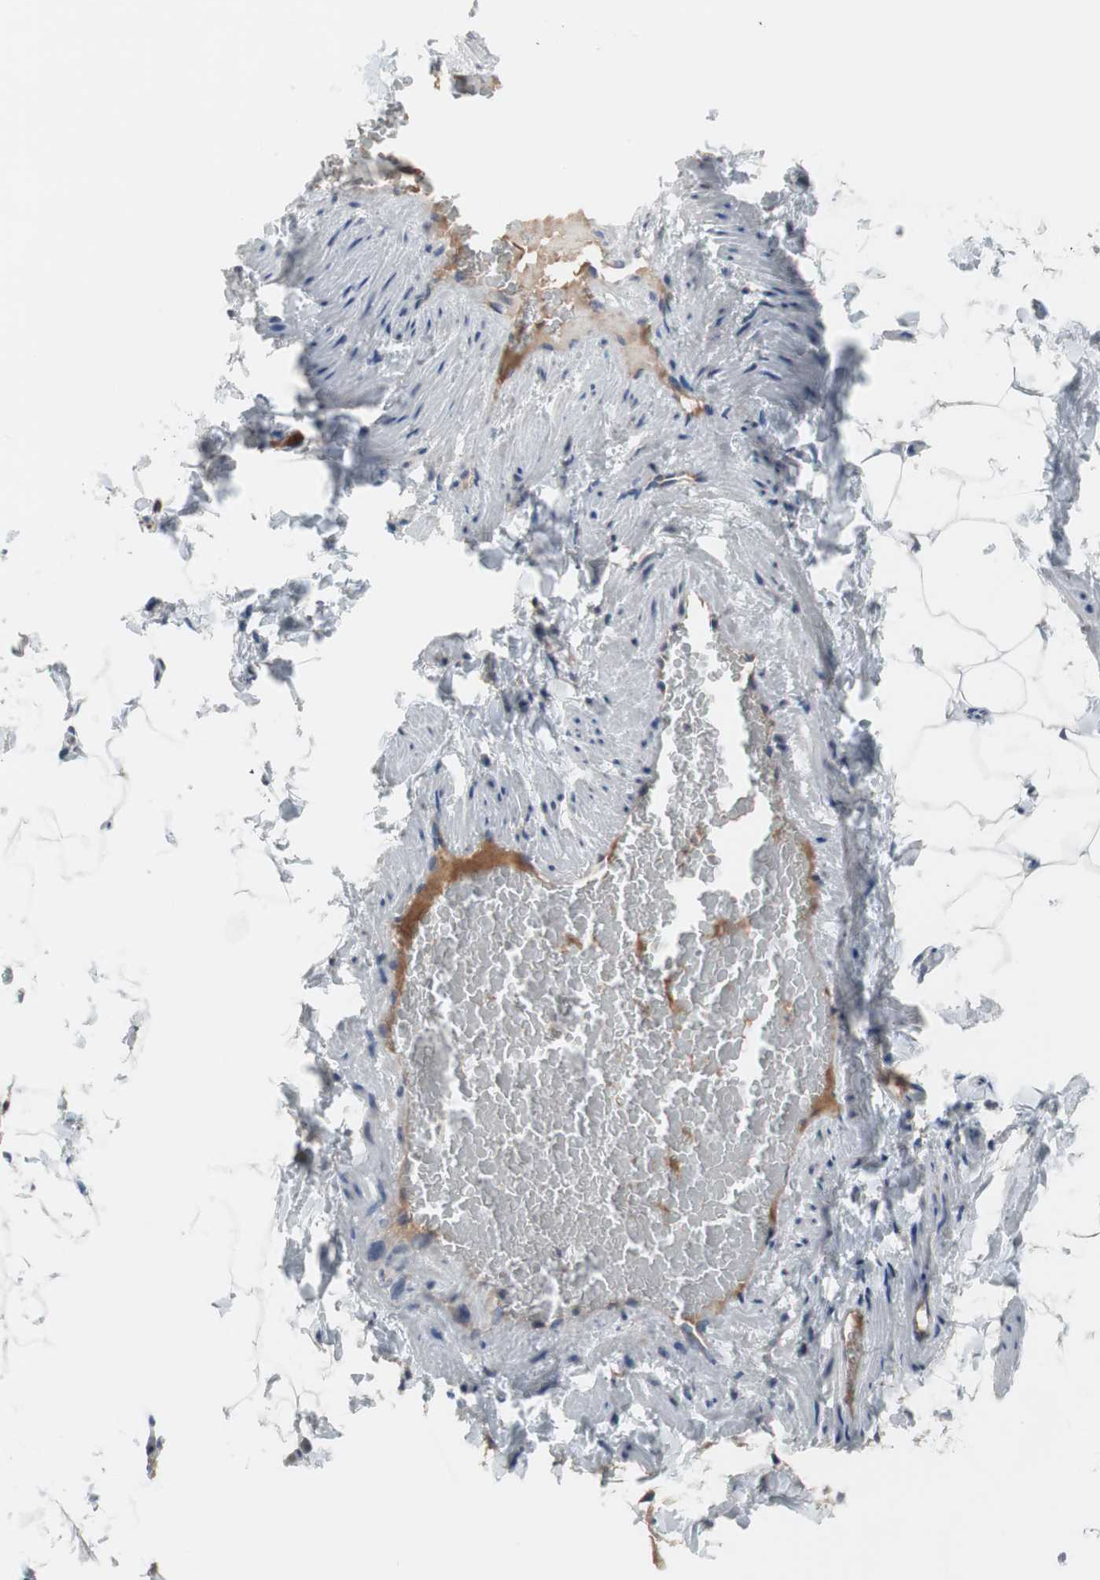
{"staining": {"intensity": "weak", "quantity": "<25%", "location": "cytoplasmic/membranous"}, "tissue": "adipose tissue", "cell_type": "Adipocytes", "image_type": "normal", "snomed": [{"axis": "morphology", "description": "Normal tissue, NOS"}, {"axis": "topography", "description": "Vascular tissue"}], "caption": "Benign adipose tissue was stained to show a protein in brown. There is no significant positivity in adipocytes. The staining was performed using DAB (3,3'-diaminobenzidine) to visualize the protein expression in brown, while the nuclei were stained in blue with hematoxylin (Magnification: 20x).", "gene": "KANSL1", "patient": {"sex": "male", "age": 41}}